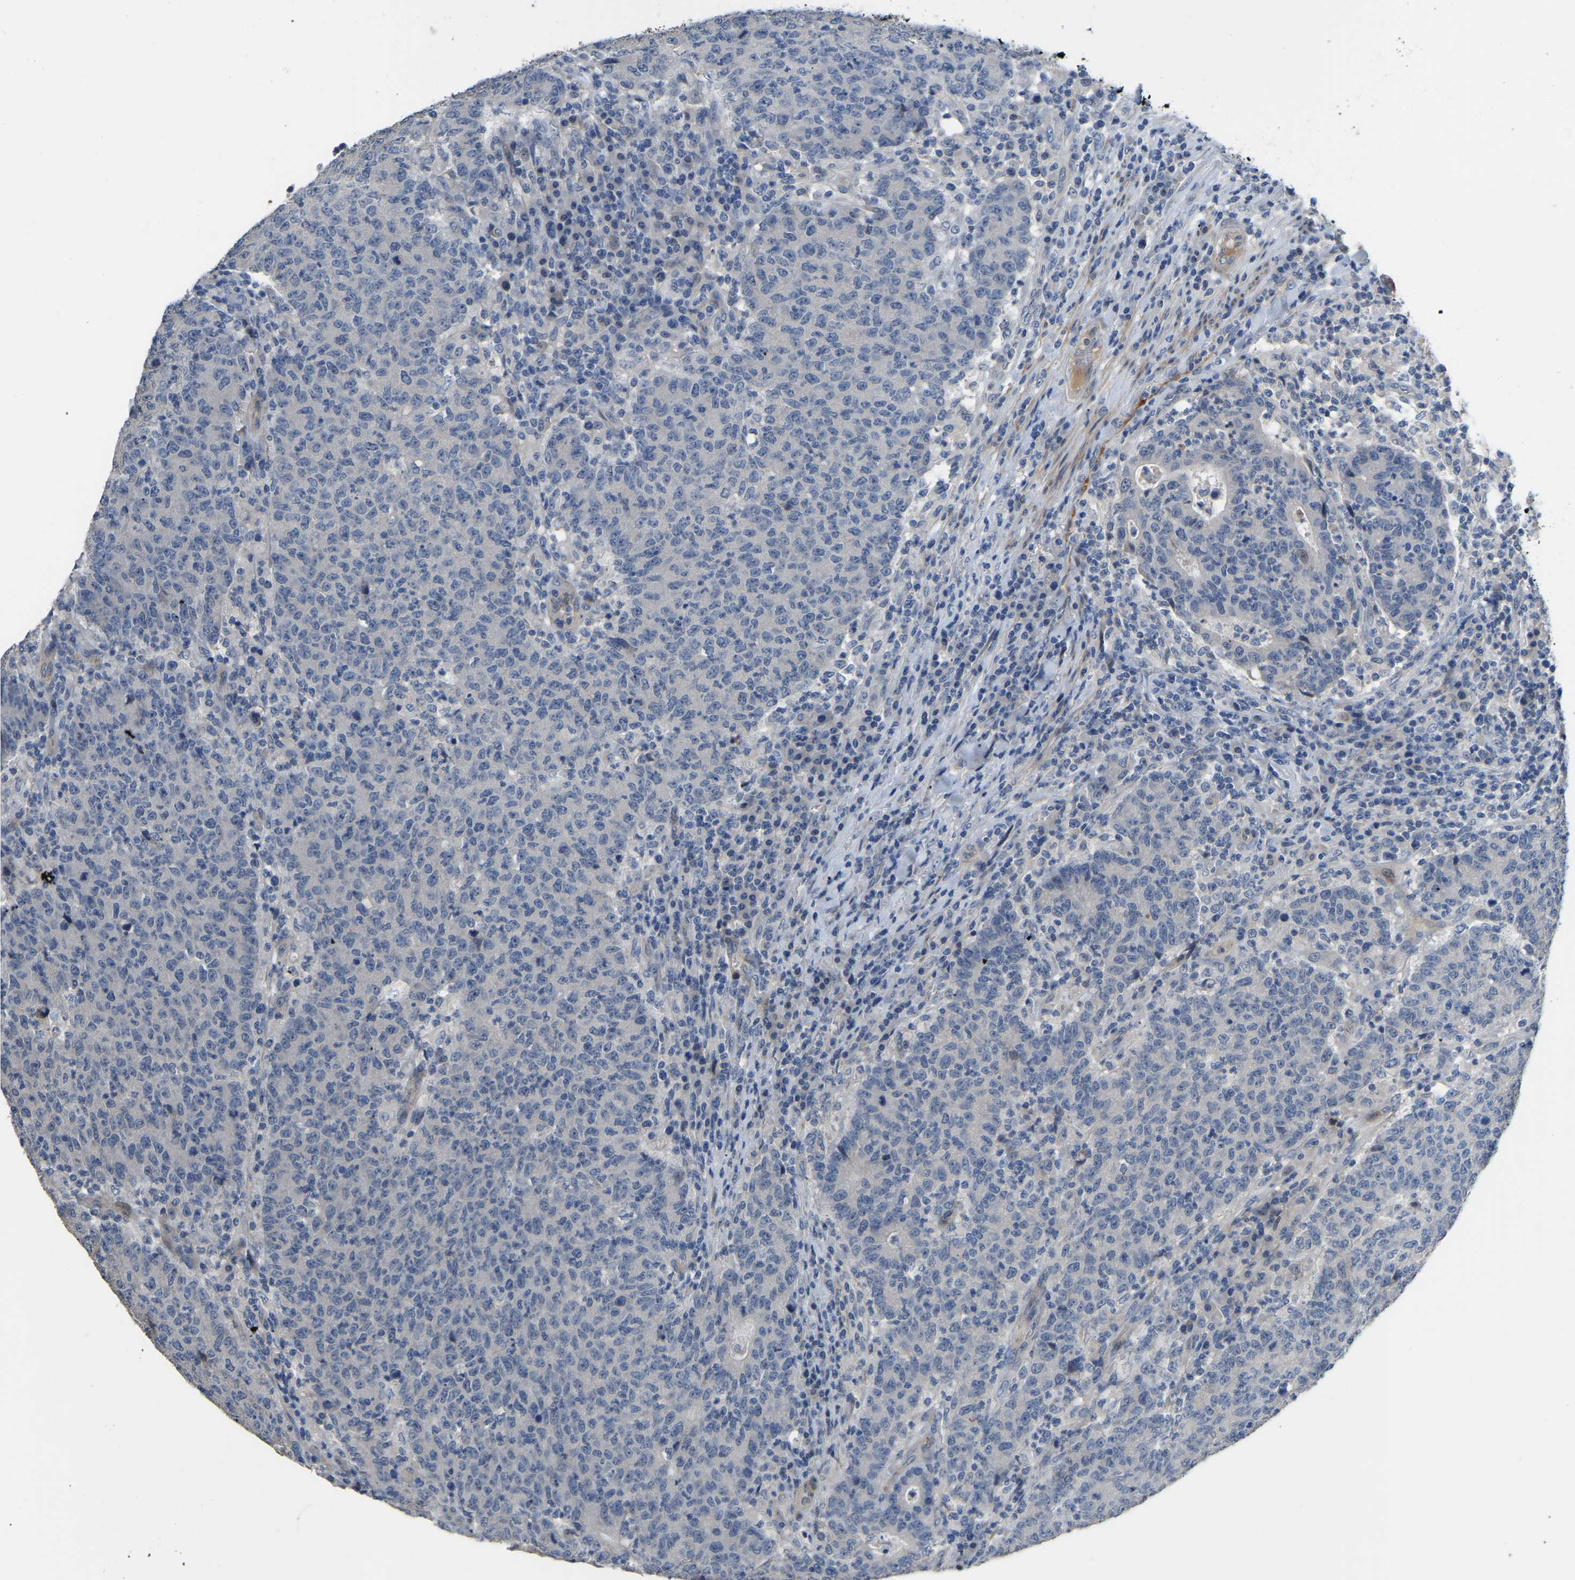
{"staining": {"intensity": "negative", "quantity": "none", "location": "none"}, "tissue": "colorectal cancer", "cell_type": "Tumor cells", "image_type": "cancer", "snomed": [{"axis": "morphology", "description": "Adenocarcinoma, NOS"}, {"axis": "topography", "description": "Colon"}], "caption": "This is an immunohistochemistry (IHC) photomicrograph of human colorectal adenocarcinoma. There is no staining in tumor cells.", "gene": "HIGD2B", "patient": {"sex": "female", "age": 75}}